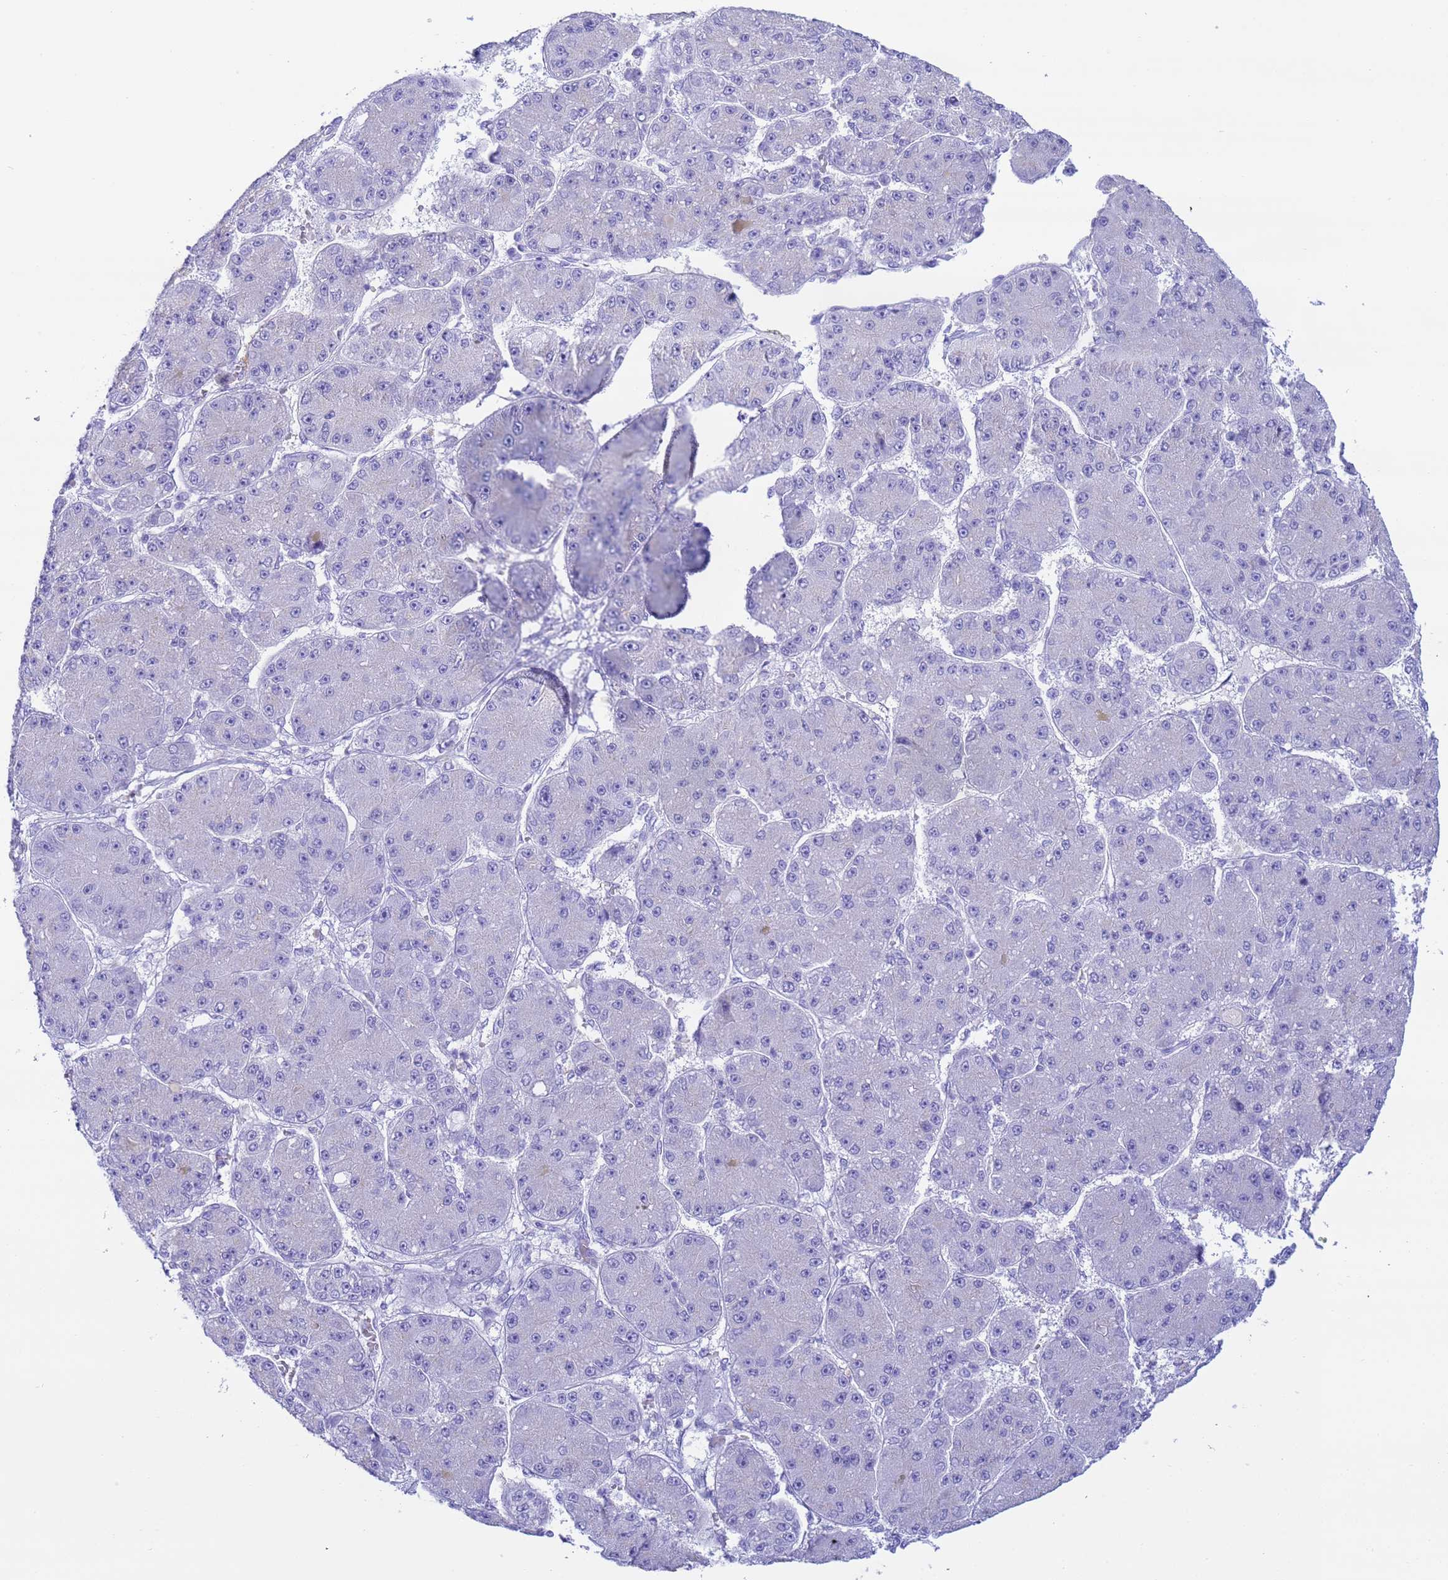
{"staining": {"intensity": "negative", "quantity": "none", "location": "none"}, "tissue": "liver cancer", "cell_type": "Tumor cells", "image_type": "cancer", "snomed": [{"axis": "morphology", "description": "Carcinoma, Hepatocellular, NOS"}, {"axis": "topography", "description": "Liver"}], "caption": "Hepatocellular carcinoma (liver) was stained to show a protein in brown. There is no significant positivity in tumor cells. The staining is performed using DAB brown chromogen with nuclei counter-stained in using hematoxylin.", "gene": "AQP12A", "patient": {"sex": "male", "age": 67}}